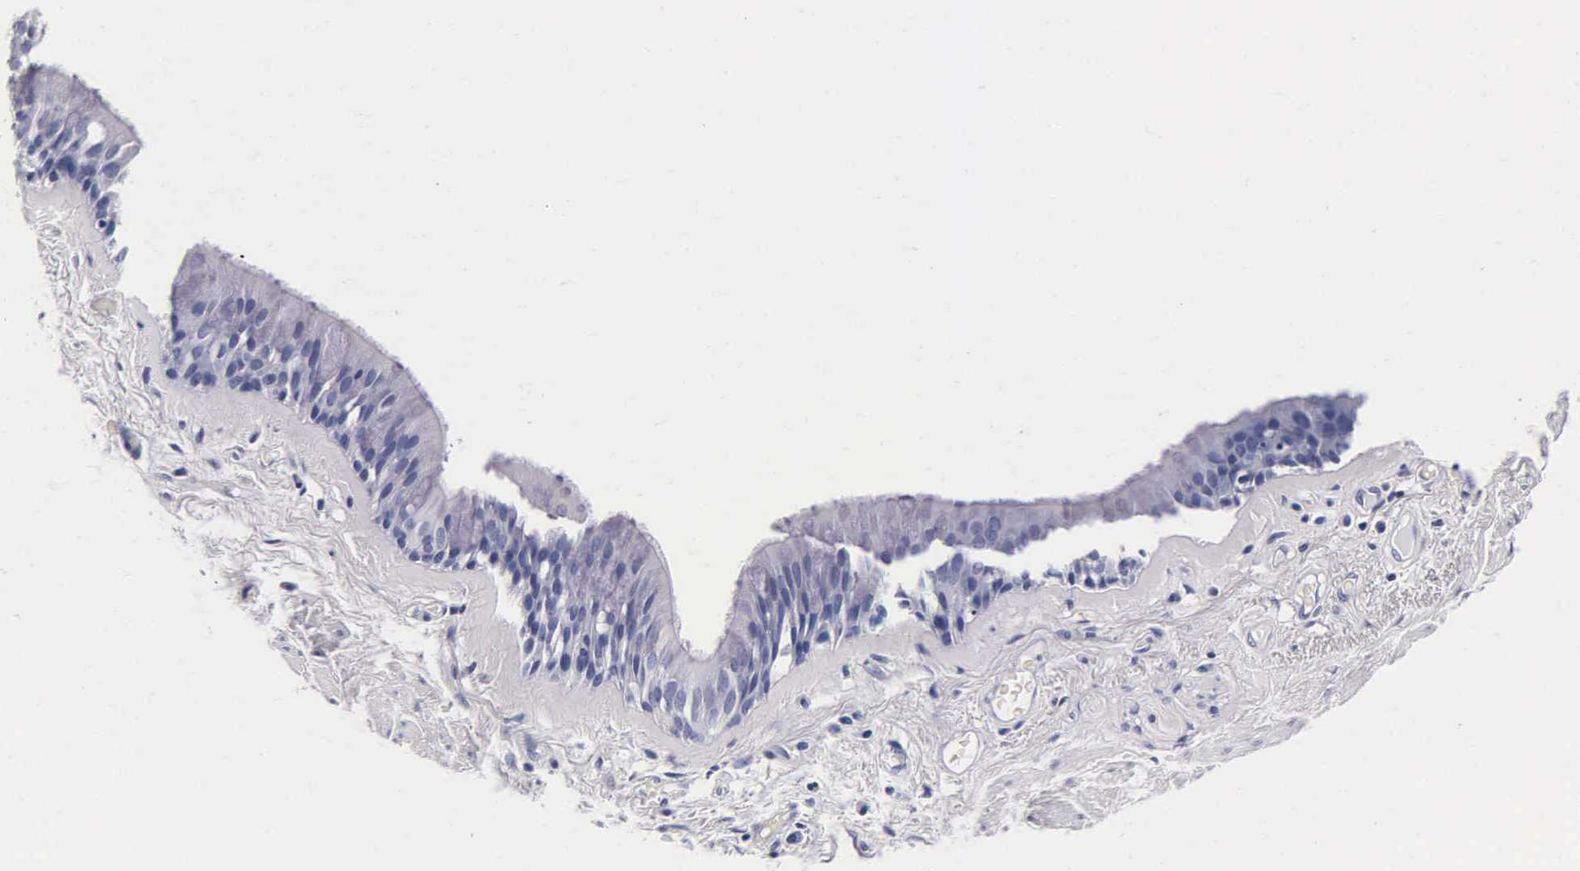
{"staining": {"intensity": "negative", "quantity": "none", "location": "none"}, "tissue": "bronchus", "cell_type": "Respiratory epithelial cells", "image_type": "normal", "snomed": [{"axis": "morphology", "description": "Normal tissue, NOS"}, {"axis": "topography", "description": "Bronchus"}, {"axis": "topography", "description": "Lung"}], "caption": "Immunohistochemistry (IHC) histopathology image of normal human bronchus stained for a protein (brown), which shows no positivity in respiratory epithelial cells.", "gene": "INS", "patient": {"sex": "female", "age": 57}}